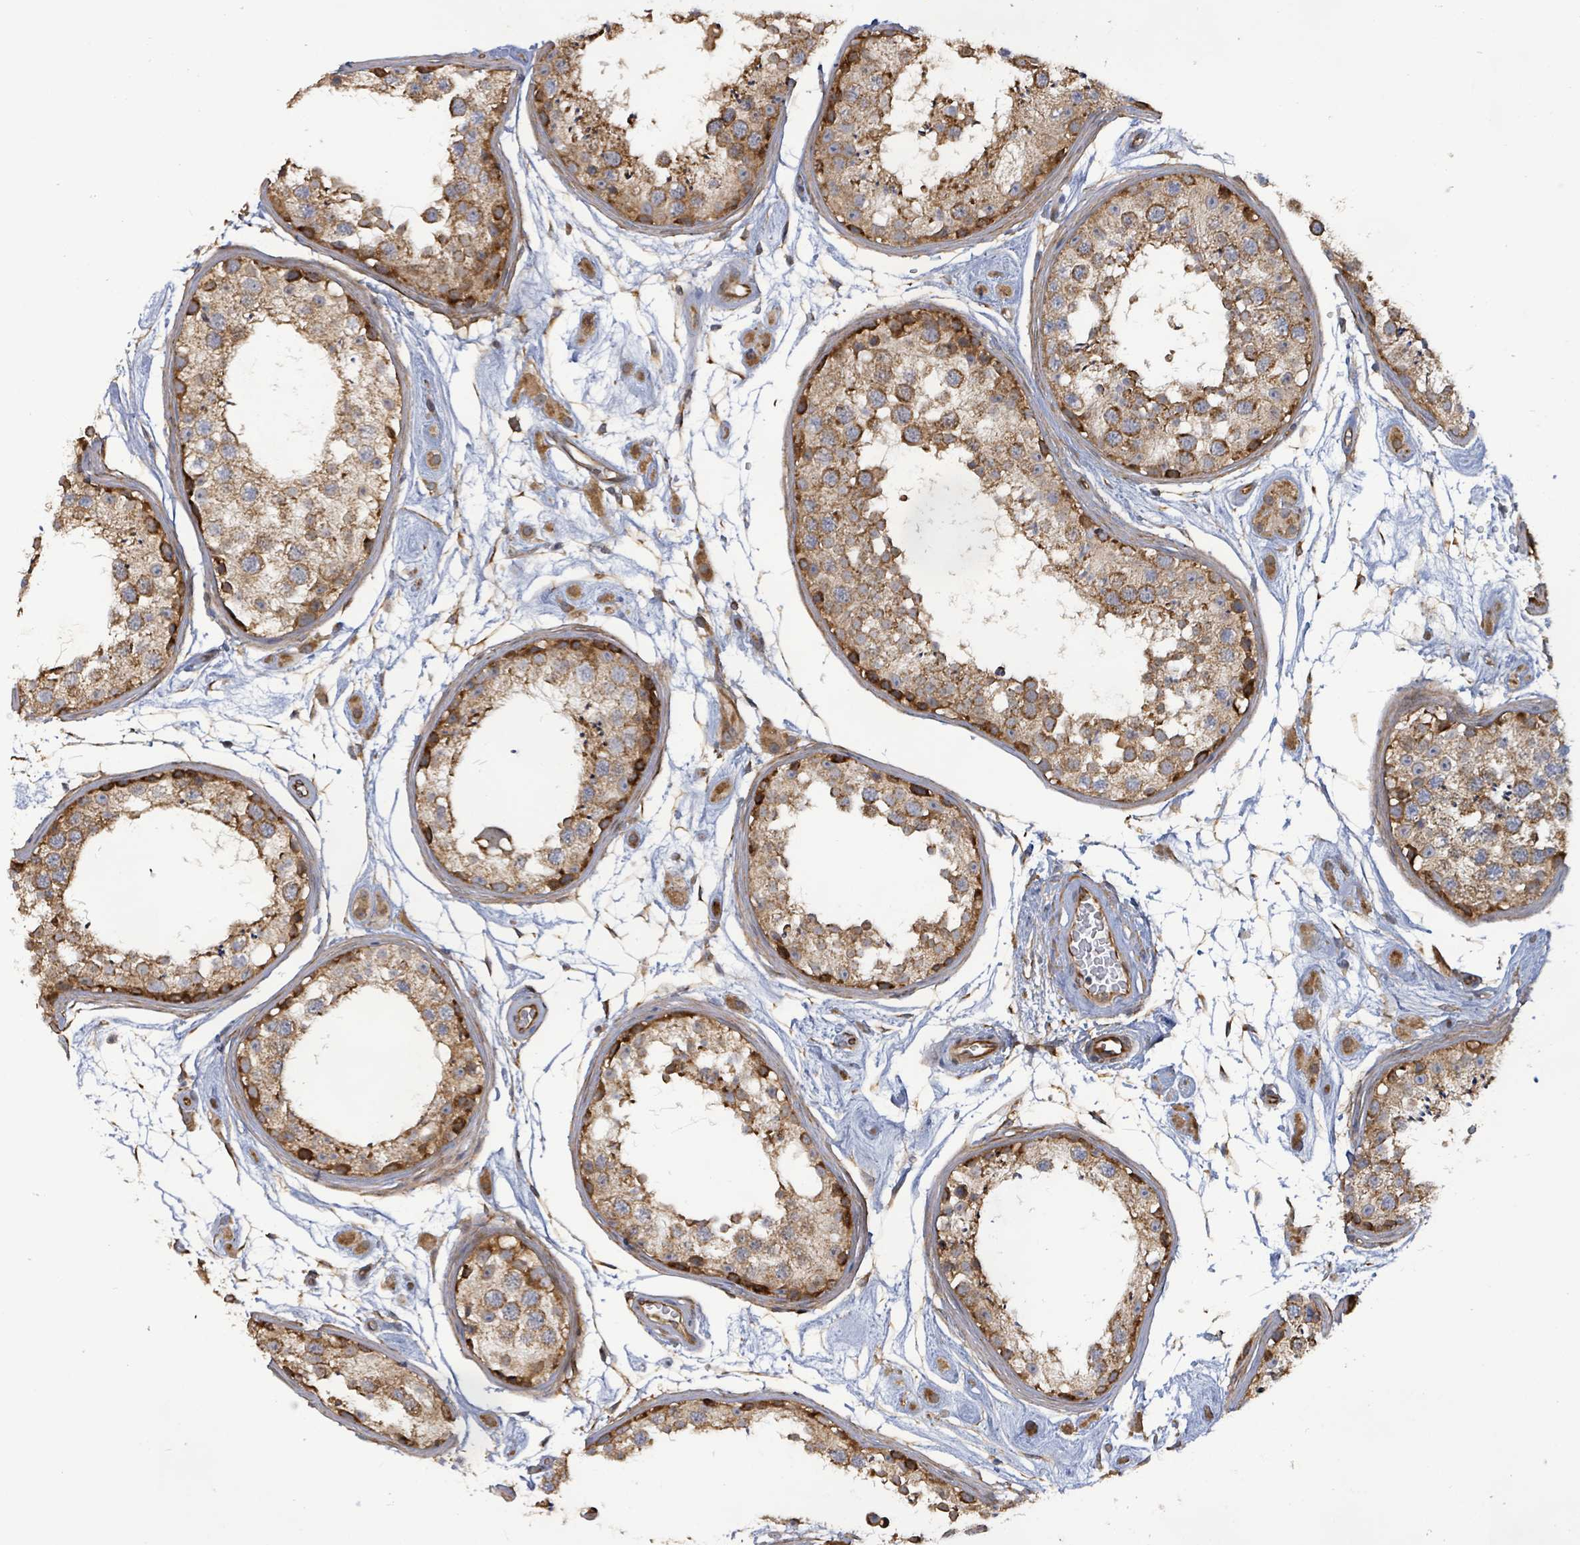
{"staining": {"intensity": "strong", "quantity": "25%-75%", "location": "cytoplasmic/membranous"}, "tissue": "testis", "cell_type": "Cells in seminiferous ducts", "image_type": "normal", "snomed": [{"axis": "morphology", "description": "Normal tissue, NOS"}, {"axis": "topography", "description": "Testis"}], "caption": "Immunohistochemical staining of normal testis displays high levels of strong cytoplasmic/membranous expression in about 25%-75% of cells in seminiferous ducts.", "gene": "KBTBD11", "patient": {"sex": "male", "age": 25}}